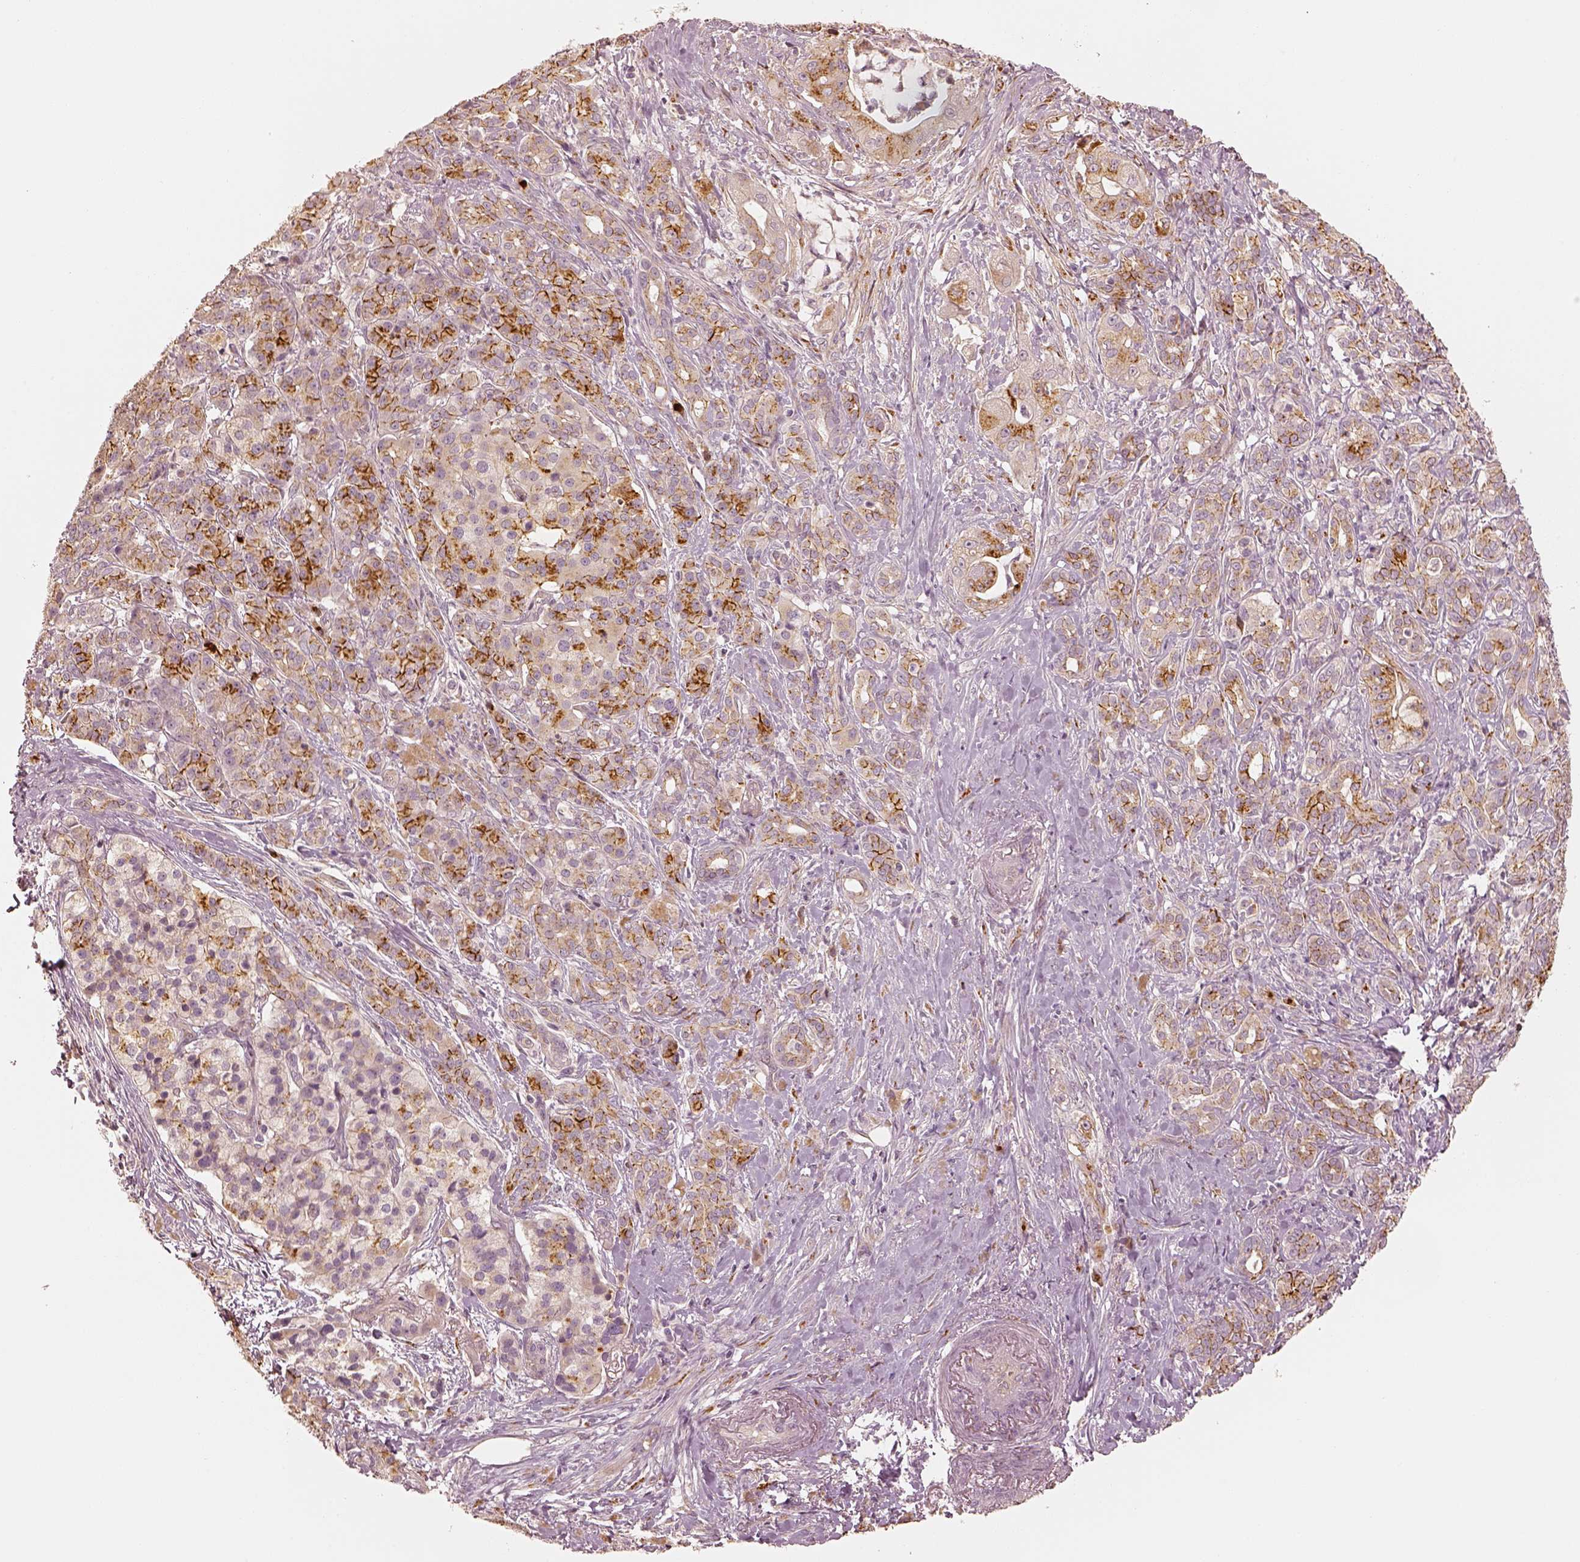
{"staining": {"intensity": "strong", "quantity": ">75%", "location": "cytoplasmic/membranous"}, "tissue": "pancreatic cancer", "cell_type": "Tumor cells", "image_type": "cancer", "snomed": [{"axis": "morphology", "description": "Normal tissue, NOS"}, {"axis": "morphology", "description": "Inflammation, NOS"}, {"axis": "morphology", "description": "Adenocarcinoma, NOS"}, {"axis": "topography", "description": "Pancreas"}], "caption": "High-magnification brightfield microscopy of pancreatic cancer (adenocarcinoma) stained with DAB (3,3'-diaminobenzidine) (brown) and counterstained with hematoxylin (blue). tumor cells exhibit strong cytoplasmic/membranous expression is seen in approximately>75% of cells. Ihc stains the protein in brown and the nuclei are stained blue.", "gene": "GORASP2", "patient": {"sex": "male", "age": 57}}